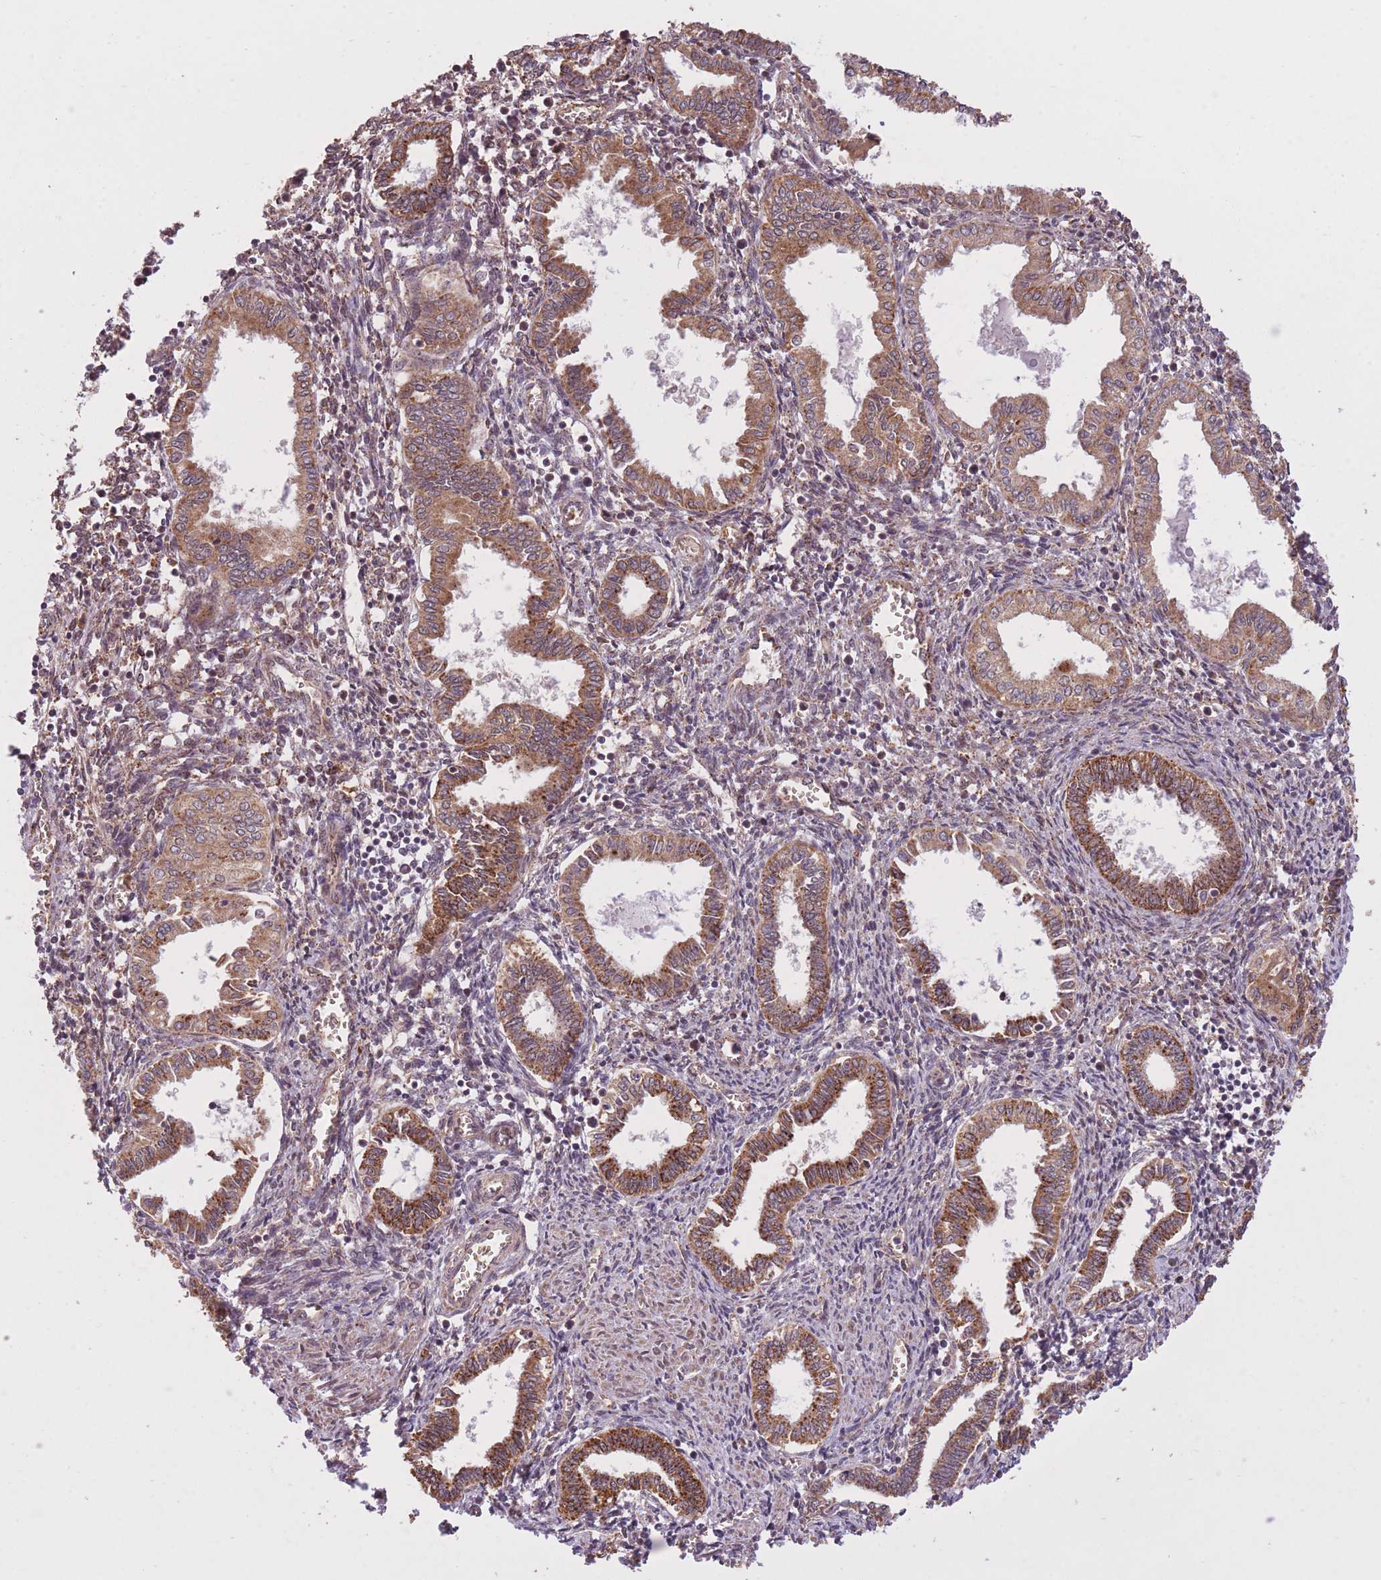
{"staining": {"intensity": "moderate", "quantity": "25%-75%", "location": "nuclear"}, "tissue": "endometrium", "cell_type": "Cells in endometrial stroma", "image_type": "normal", "snomed": [{"axis": "morphology", "description": "Normal tissue, NOS"}, {"axis": "topography", "description": "Endometrium"}], "caption": "Immunohistochemistry histopathology image of unremarkable endometrium: human endometrium stained using immunohistochemistry (IHC) displays medium levels of moderate protein expression localized specifically in the nuclear of cells in endometrial stroma, appearing as a nuclear brown color.", "gene": "POLR3F", "patient": {"sex": "female", "age": 37}}